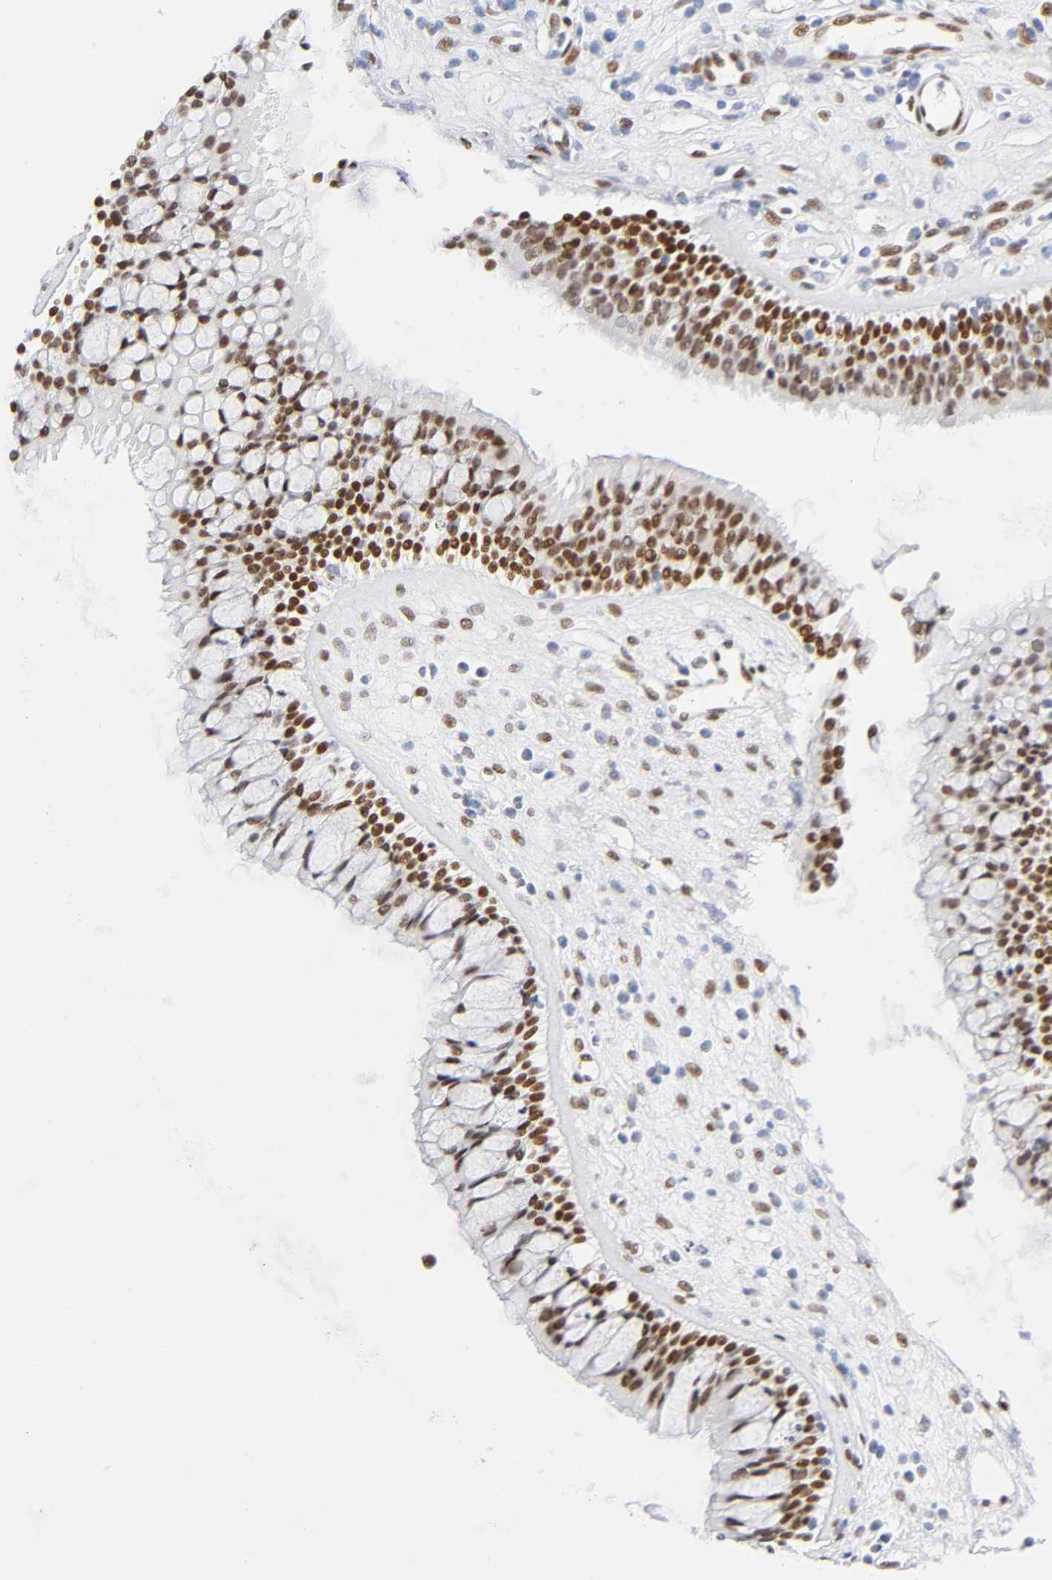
{"staining": {"intensity": "strong", "quantity": ">75%", "location": "nuclear"}, "tissue": "nasopharynx", "cell_type": "Respiratory epithelial cells", "image_type": "normal", "snomed": [{"axis": "morphology", "description": "Normal tissue, NOS"}, {"axis": "topography", "description": "Nasopharynx"}], "caption": "Benign nasopharynx shows strong nuclear expression in approximately >75% of respiratory epithelial cells, visualized by immunohistochemistry.", "gene": "NFIC", "patient": {"sex": "female", "age": 63}}